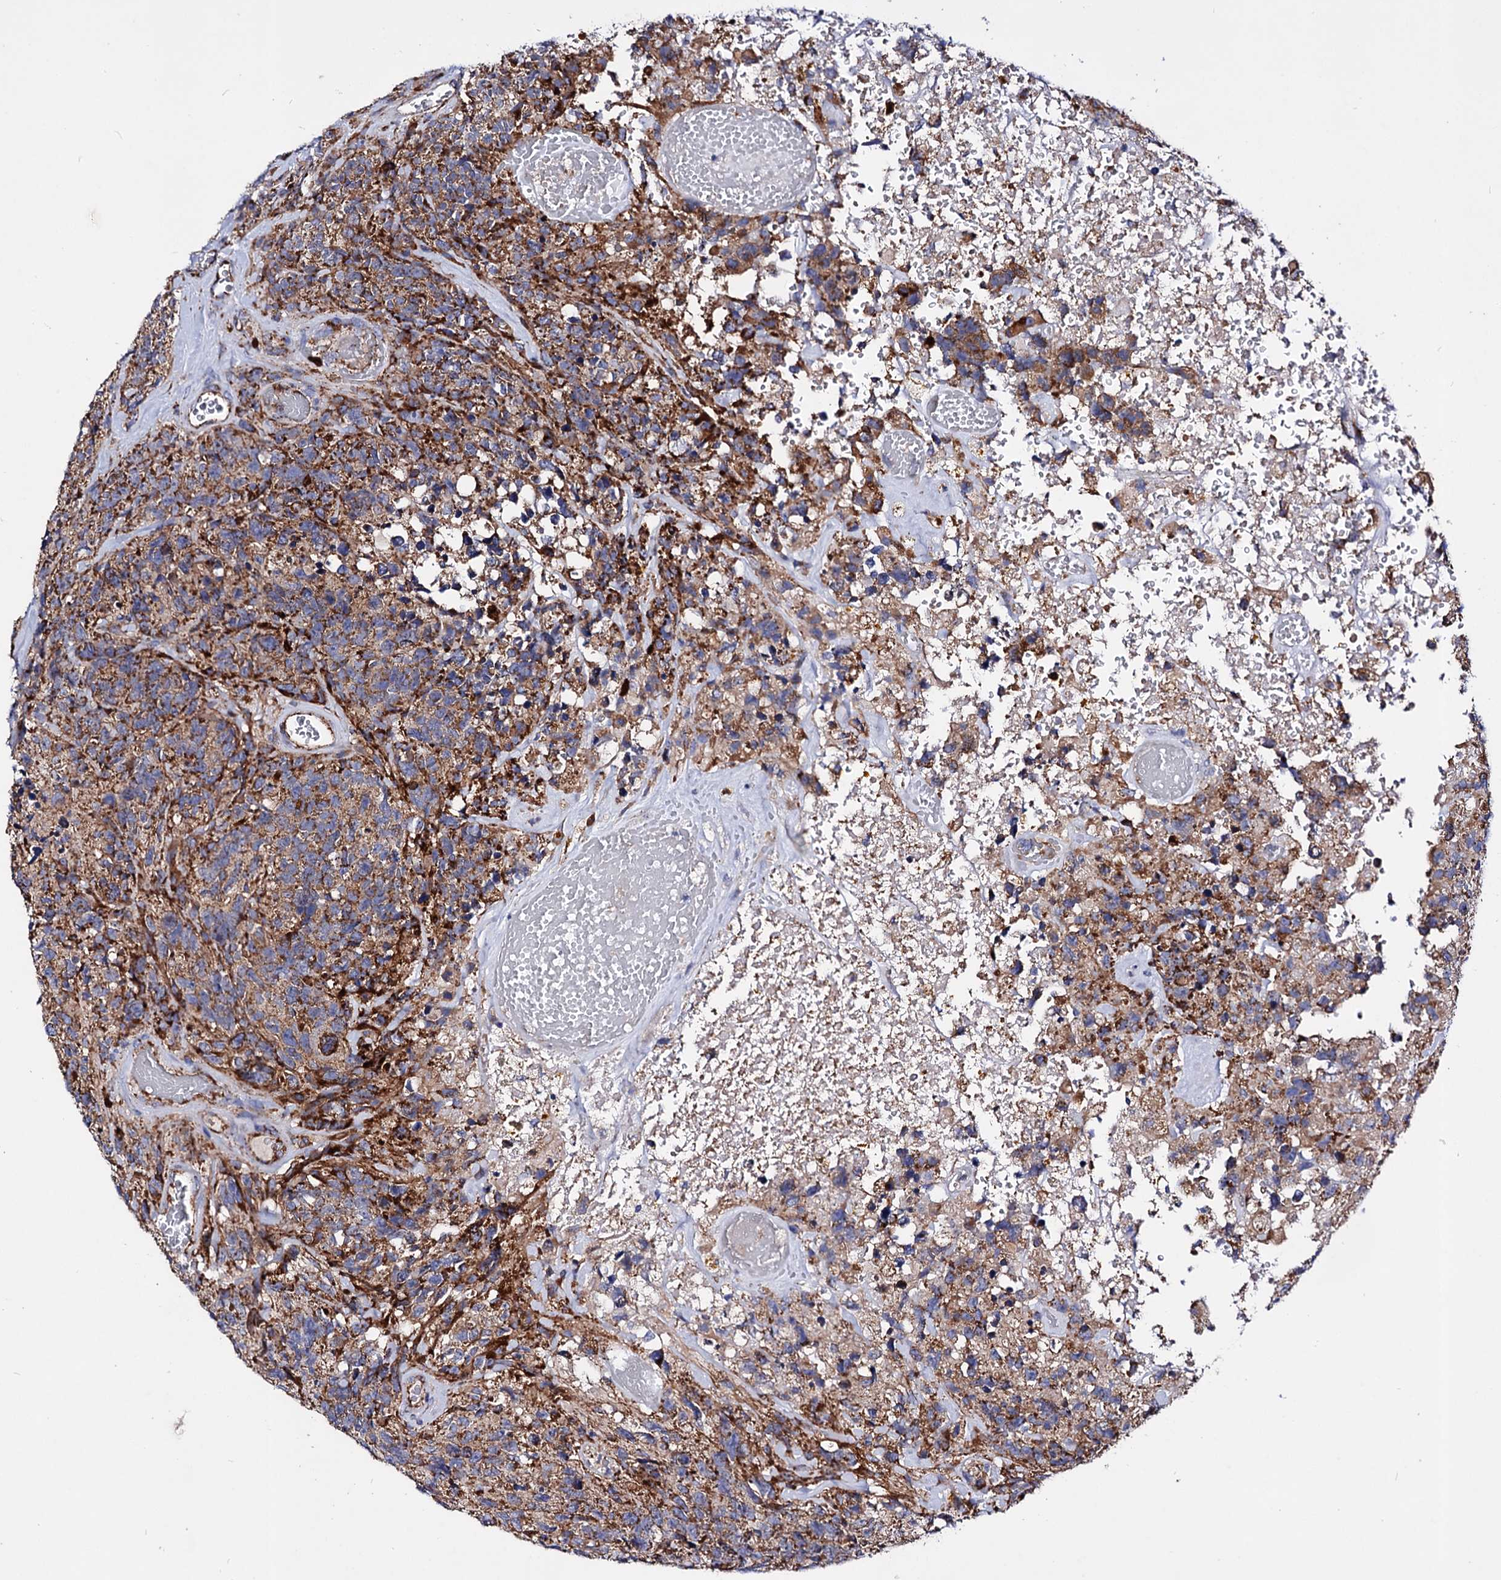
{"staining": {"intensity": "moderate", "quantity": ">75%", "location": "cytoplasmic/membranous"}, "tissue": "glioma", "cell_type": "Tumor cells", "image_type": "cancer", "snomed": [{"axis": "morphology", "description": "Glioma, malignant, High grade"}, {"axis": "topography", "description": "Brain"}], "caption": "Human high-grade glioma (malignant) stained with a brown dye reveals moderate cytoplasmic/membranous positive staining in about >75% of tumor cells.", "gene": "ACAD9", "patient": {"sex": "male", "age": 69}}